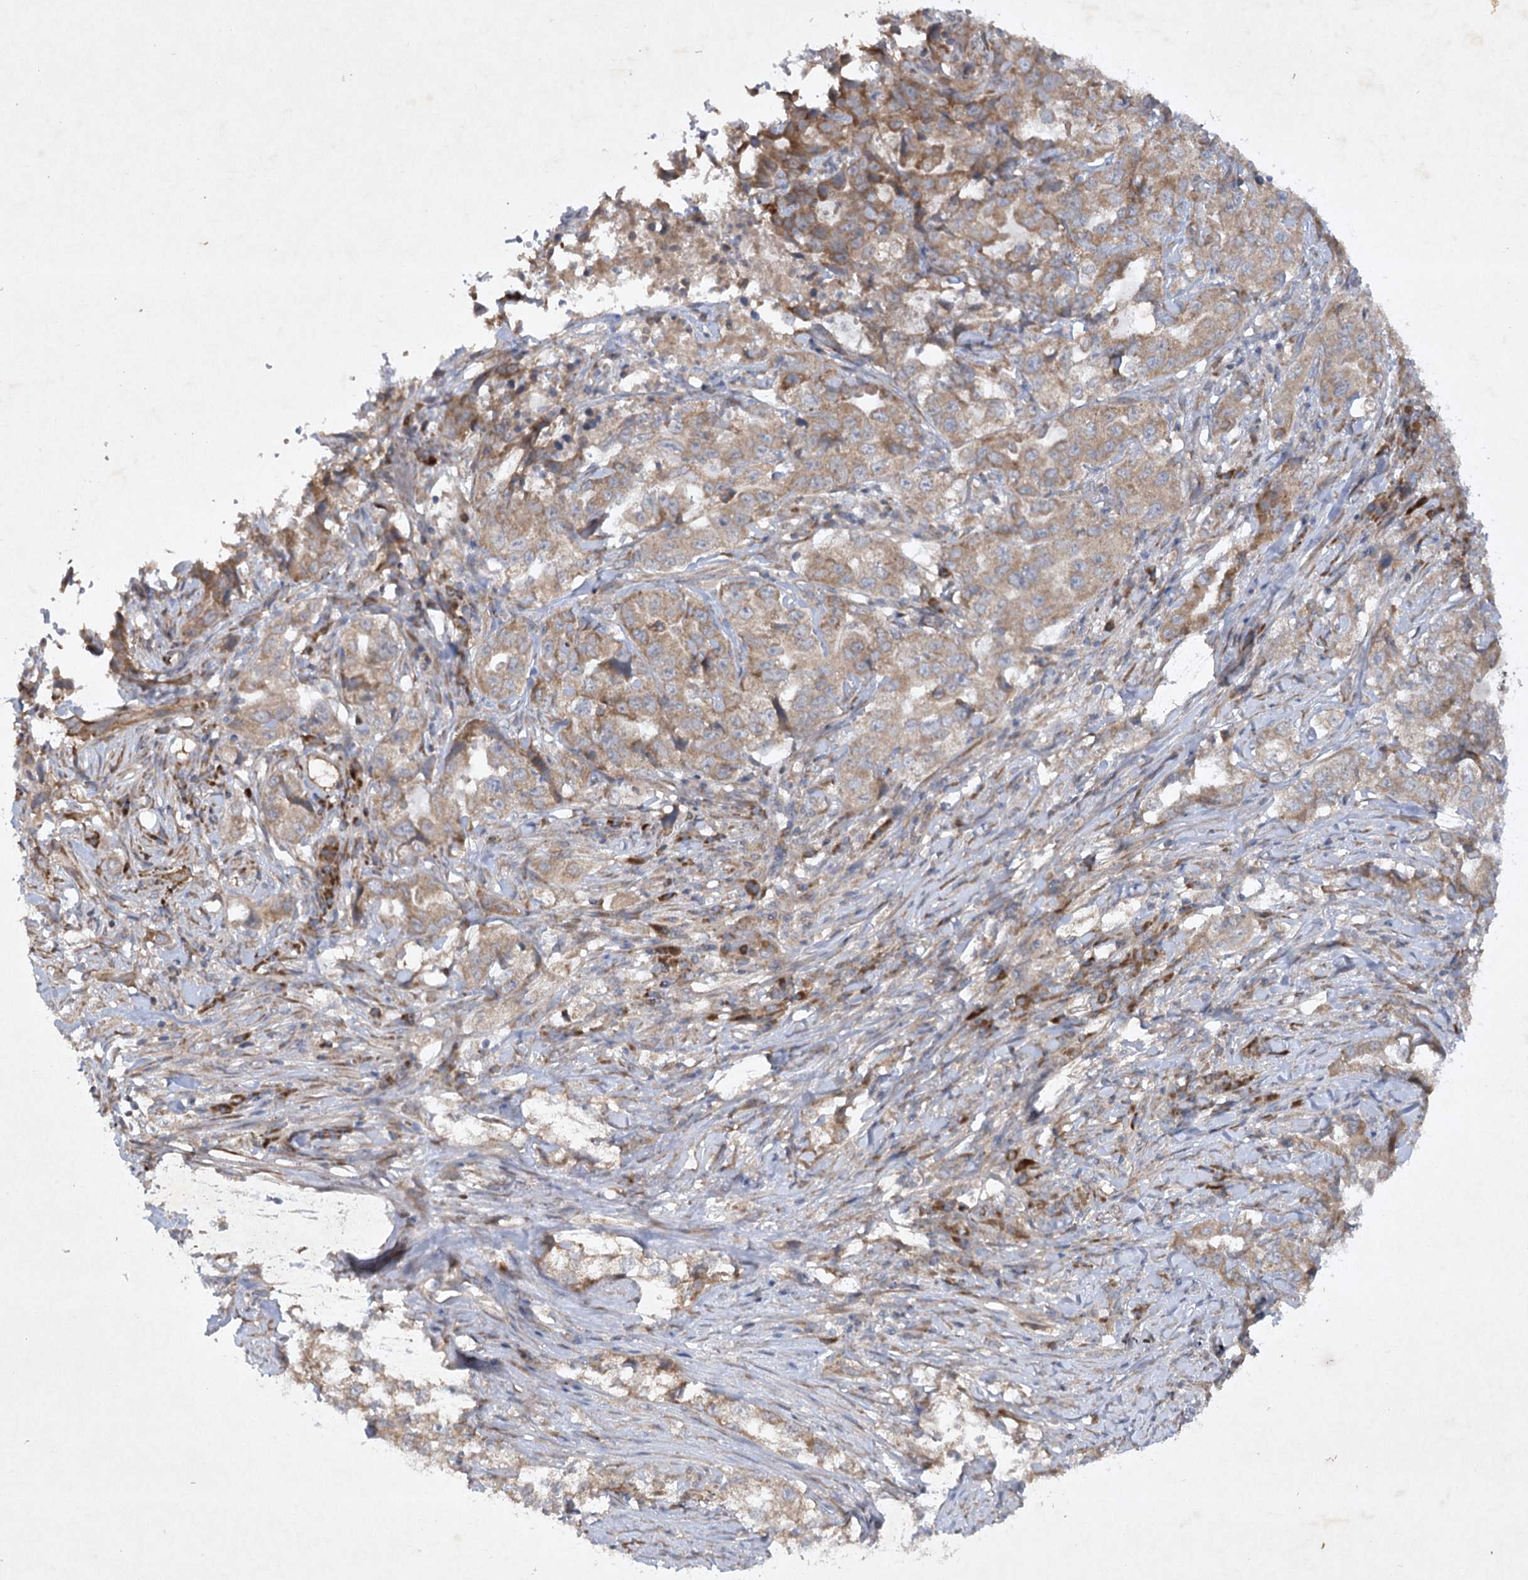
{"staining": {"intensity": "moderate", "quantity": ">75%", "location": "cytoplasmic/membranous"}, "tissue": "lung cancer", "cell_type": "Tumor cells", "image_type": "cancer", "snomed": [{"axis": "morphology", "description": "Adenocarcinoma, NOS"}, {"axis": "topography", "description": "Lung"}], "caption": "Protein staining of adenocarcinoma (lung) tissue reveals moderate cytoplasmic/membranous positivity in about >75% of tumor cells. (DAB (3,3'-diaminobenzidine) IHC, brown staining for protein, blue staining for nuclei).", "gene": "TRAF3IP1", "patient": {"sex": "female", "age": 51}}